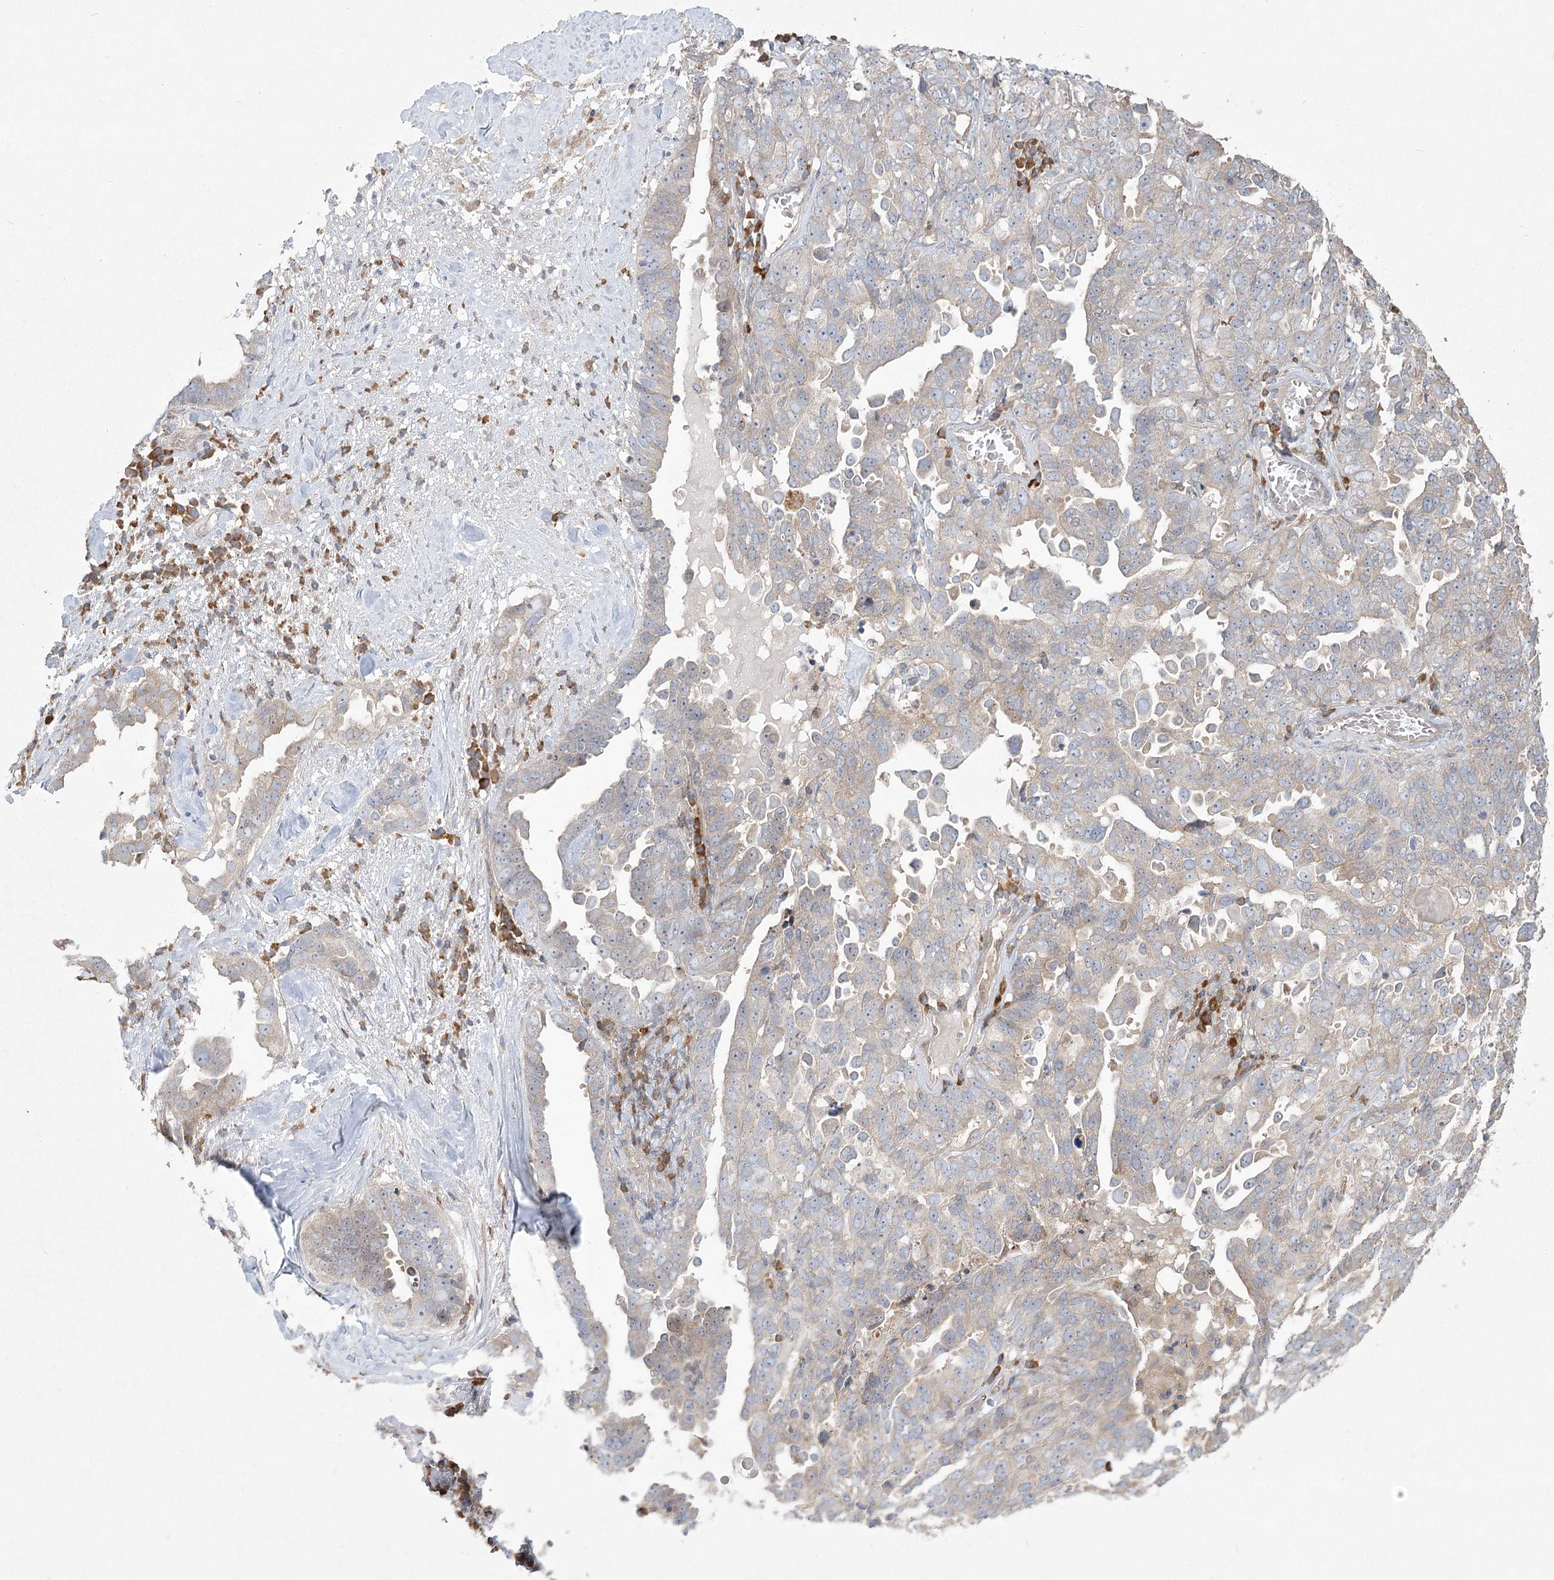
{"staining": {"intensity": "moderate", "quantity": "<25%", "location": "cytoplasmic/membranous"}, "tissue": "ovarian cancer", "cell_type": "Tumor cells", "image_type": "cancer", "snomed": [{"axis": "morphology", "description": "Carcinoma, endometroid"}, {"axis": "topography", "description": "Ovary"}], "caption": "Endometroid carcinoma (ovarian) was stained to show a protein in brown. There is low levels of moderate cytoplasmic/membranous expression in approximately <25% of tumor cells.", "gene": "CAMTA1", "patient": {"sex": "female", "age": 62}}